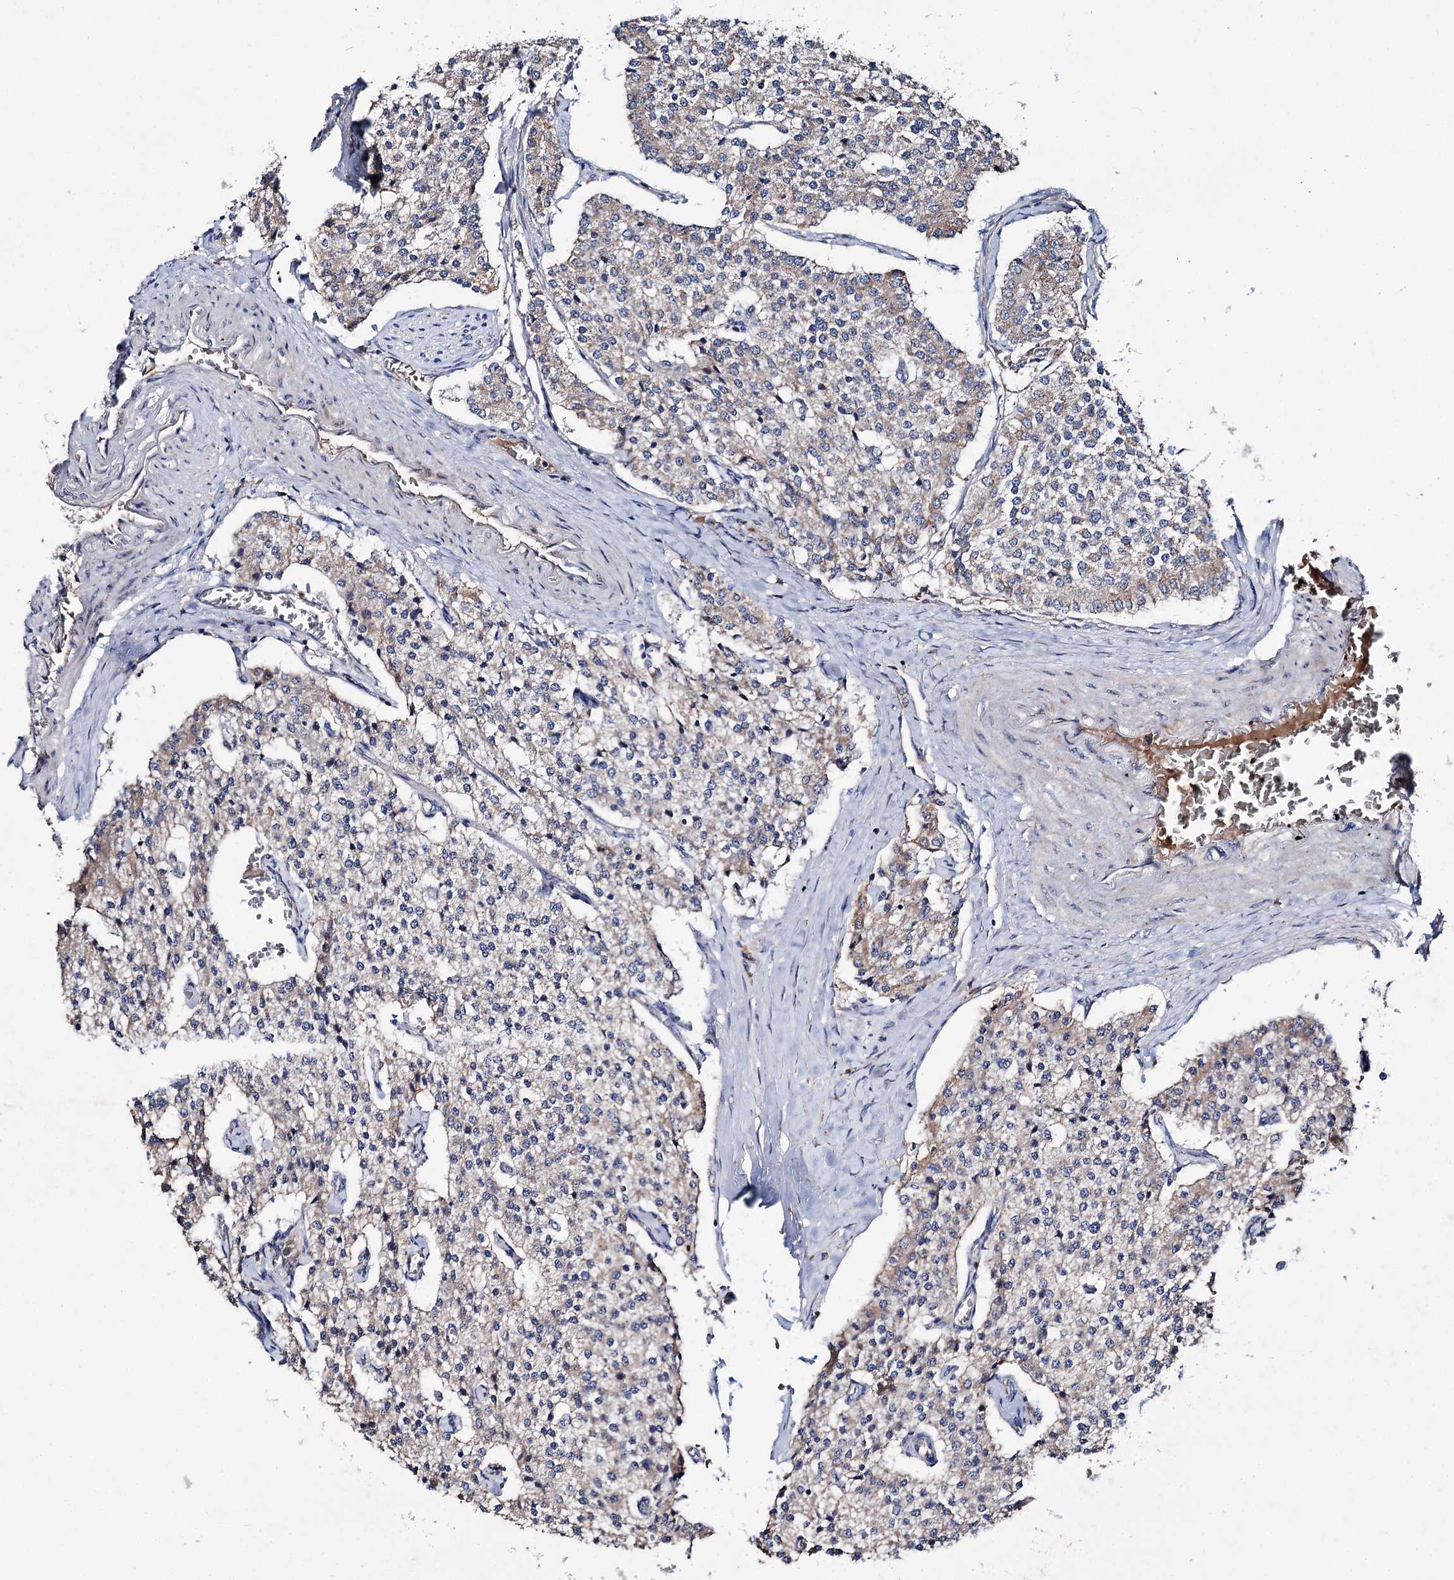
{"staining": {"intensity": "weak", "quantity": "25%-75%", "location": "cytoplasmic/membranous"}, "tissue": "carcinoid", "cell_type": "Tumor cells", "image_type": "cancer", "snomed": [{"axis": "morphology", "description": "Carcinoid, malignant, NOS"}, {"axis": "topography", "description": "Colon"}], "caption": "Immunohistochemical staining of malignant carcinoid reveals low levels of weak cytoplasmic/membranous protein expression in about 25%-75% of tumor cells.", "gene": "CLPB", "patient": {"sex": "female", "age": 52}}